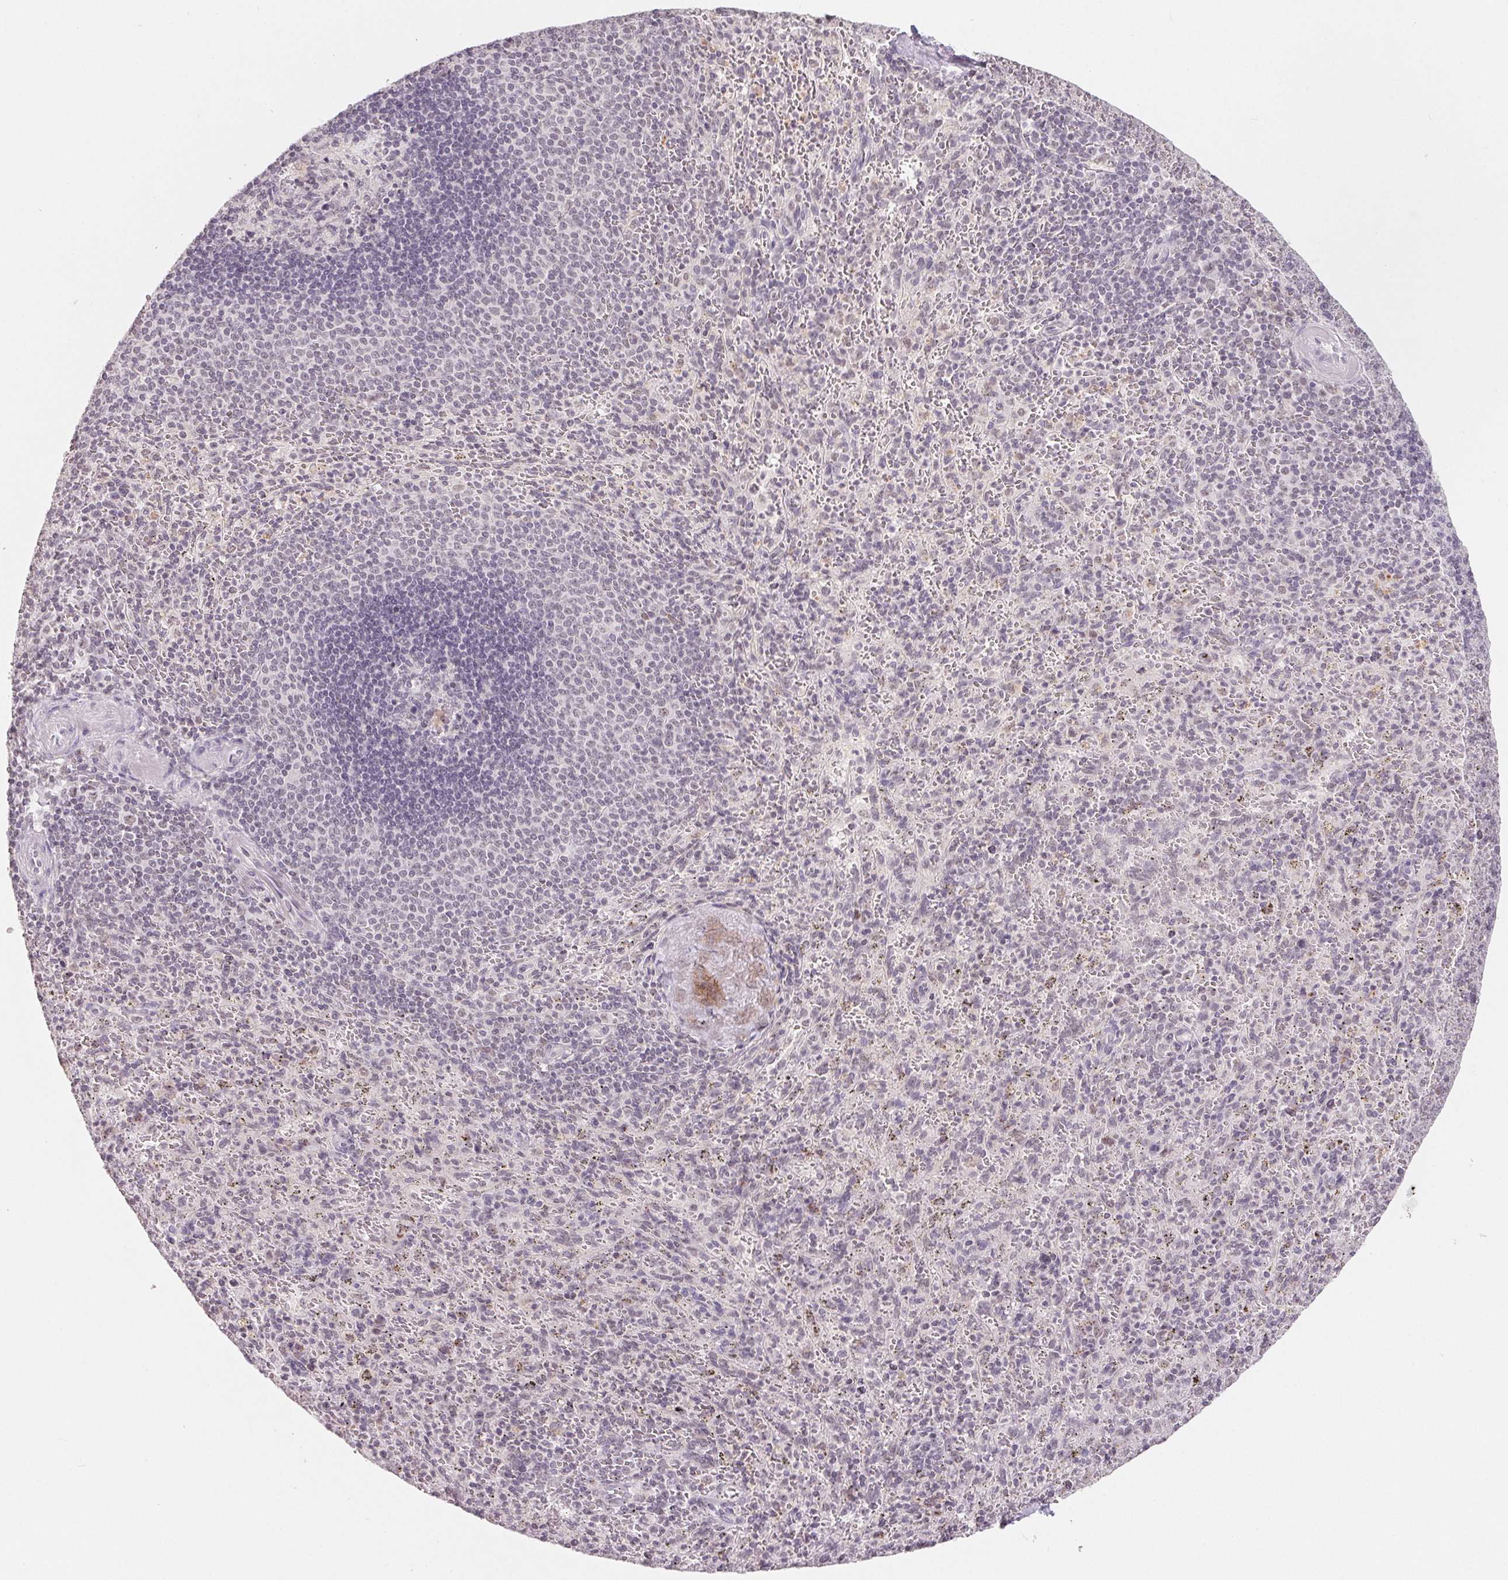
{"staining": {"intensity": "negative", "quantity": "none", "location": "none"}, "tissue": "spleen", "cell_type": "Cells in red pulp", "image_type": "normal", "snomed": [{"axis": "morphology", "description": "Normal tissue, NOS"}, {"axis": "topography", "description": "Spleen"}], "caption": "High magnification brightfield microscopy of unremarkable spleen stained with DAB (brown) and counterstained with hematoxylin (blue): cells in red pulp show no significant expression. Brightfield microscopy of immunohistochemistry (IHC) stained with DAB (3,3'-diaminobenzidine) (brown) and hematoxylin (blue), captured at high magnification.", "gene": "NXF3", "patient": {"sex": "male", "age": 57}}